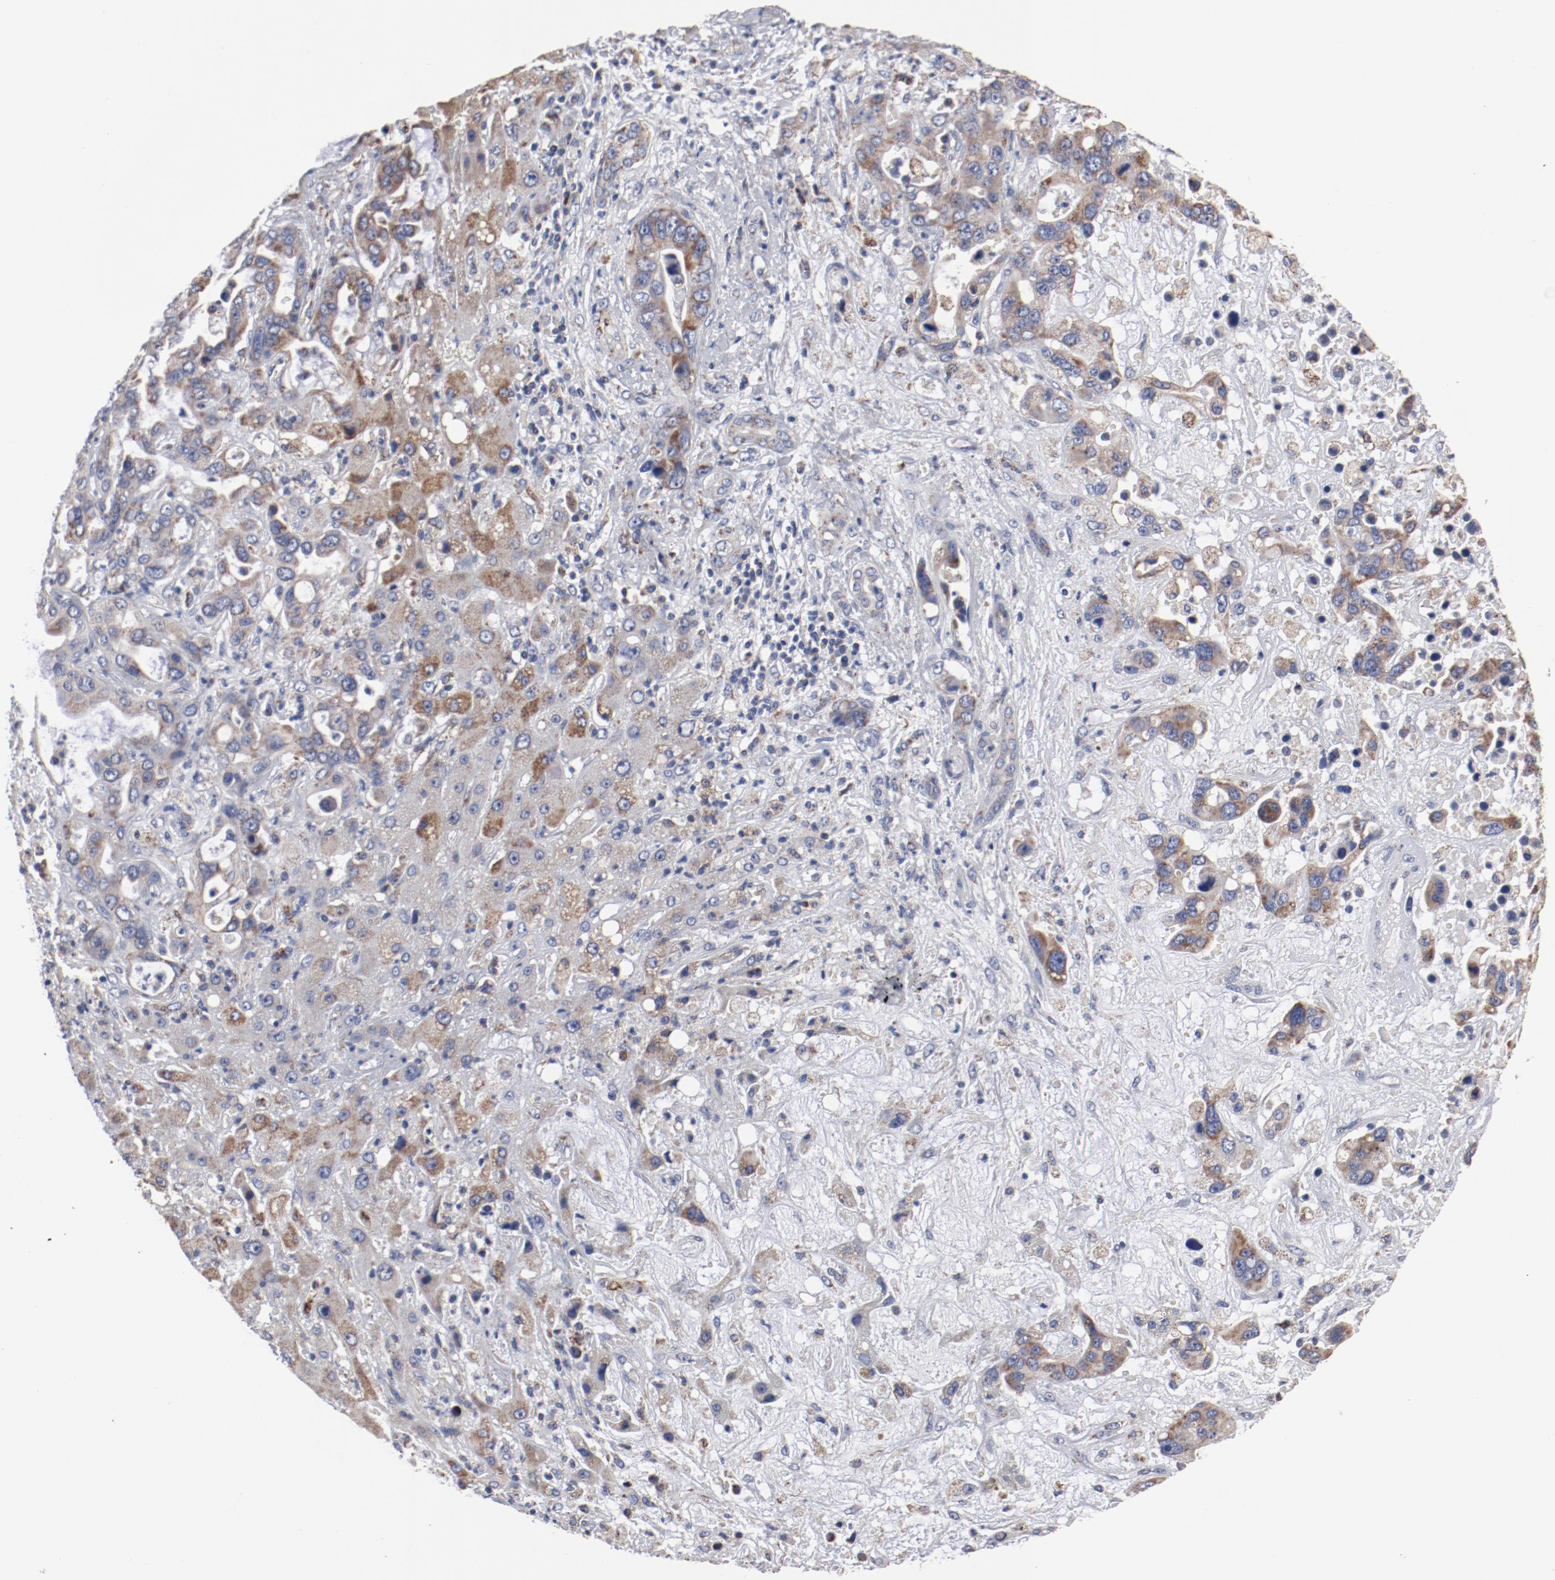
{"staining": {"intensity": "moderate", "quantity": ">75%", "location": "cytoplasmic/membranous"}, "tissue": "liver cancer", "cell_type": "Tumor cells", "image_type": "cancer", "snomed": [{"axis": "morphology", "description": "Cholangiocarcinoma"}, {"axis": "topography", "description": "Liver"}], "caption": "A histopathology image of human cholangiocarcinoma (liver) stained for a protein shows moderate cytoplasmic/membranous brown staining in tumor cells. (DAB (3,3'-diaminobenzidine) = brown stain, brightfield microscopy at high magnification).", "gene": "NDUFV2", "patient": {"sex": "female", "age": 65}}